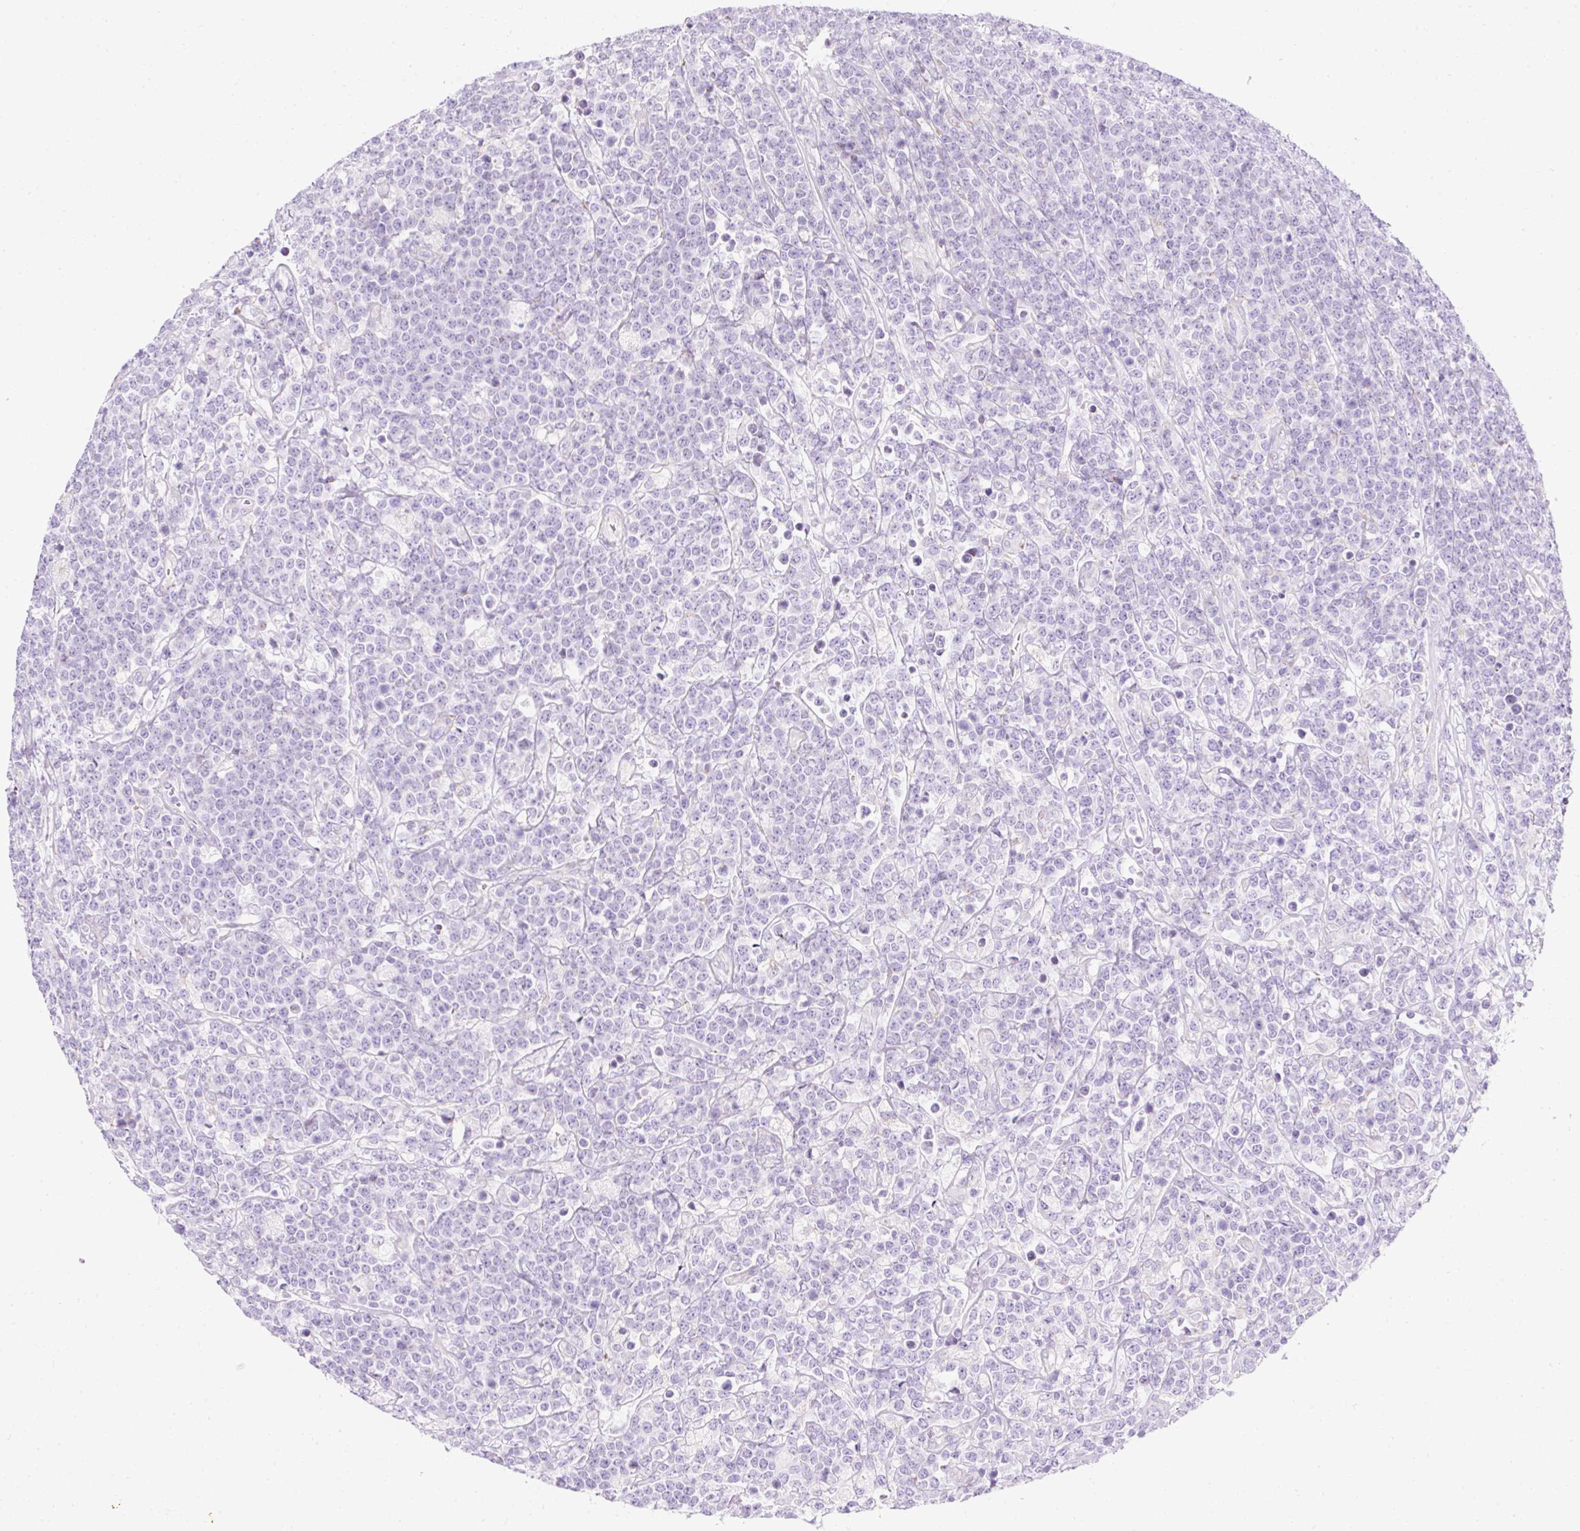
{"staining": {"intensity": "negative", "quantity": "none", "location": "none"}, "tissue": "lymphoma", "cell_type": "Tumor cells", "image_type": "cancer", "snomed": [{"axis": "morphology", "description": "Malignant lymphoma, non-Hodgkin's type, High grade"}, {"axis": "topography", "description": "Small intestine"}], "caption": "This histopathology image is of malignant lymphoma, non-Hodgkin's type (high-grade) stained with immunohistochemistry (IHC) to label a protein in brown with the nuclei are counter-stained blue. There is no positivity in tumor cells. (Immunohistochemistry (ihc), brightfield microscopy, high magnification).", "gene": "PLPP2", "patient": {"sex": "male", "age": 8}}